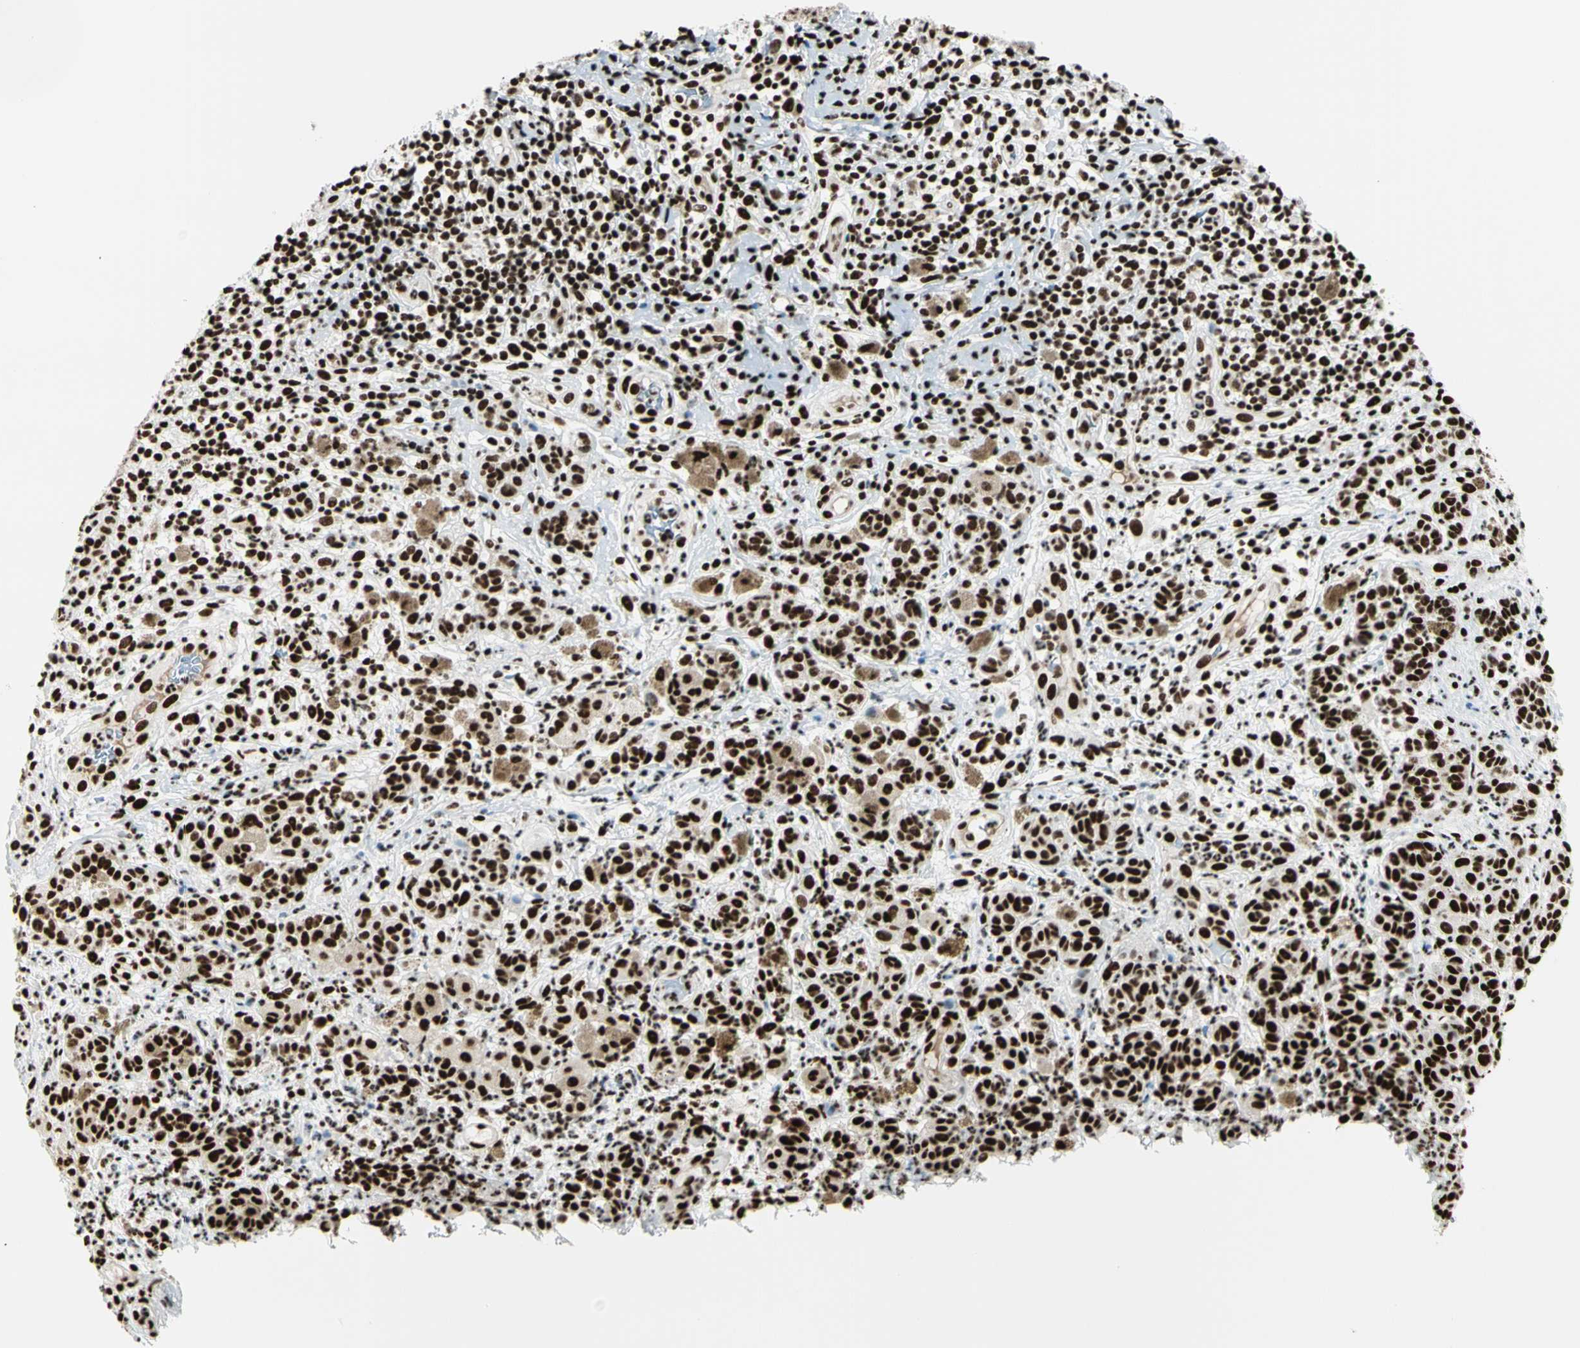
{"staining": {"intensity": "strong", "quantity": ">75%", "location": "nuclear"}, "tissue": "melanoma", "cell_type": "Tumor cells", "image_type": "cancer", "snomed": [{"axis": "morphology", "description": "Malignant melanoma, NOS"}, {"axis": "topography", "description": "Skin"}], "caption": "About >75% of tumor cells in human melanoma reveal strong nuclear protein staining as visualized by brown immunohistochemical staining.", "gene": "CCAR1", "patient": {"sex": "male", "age": 64}}